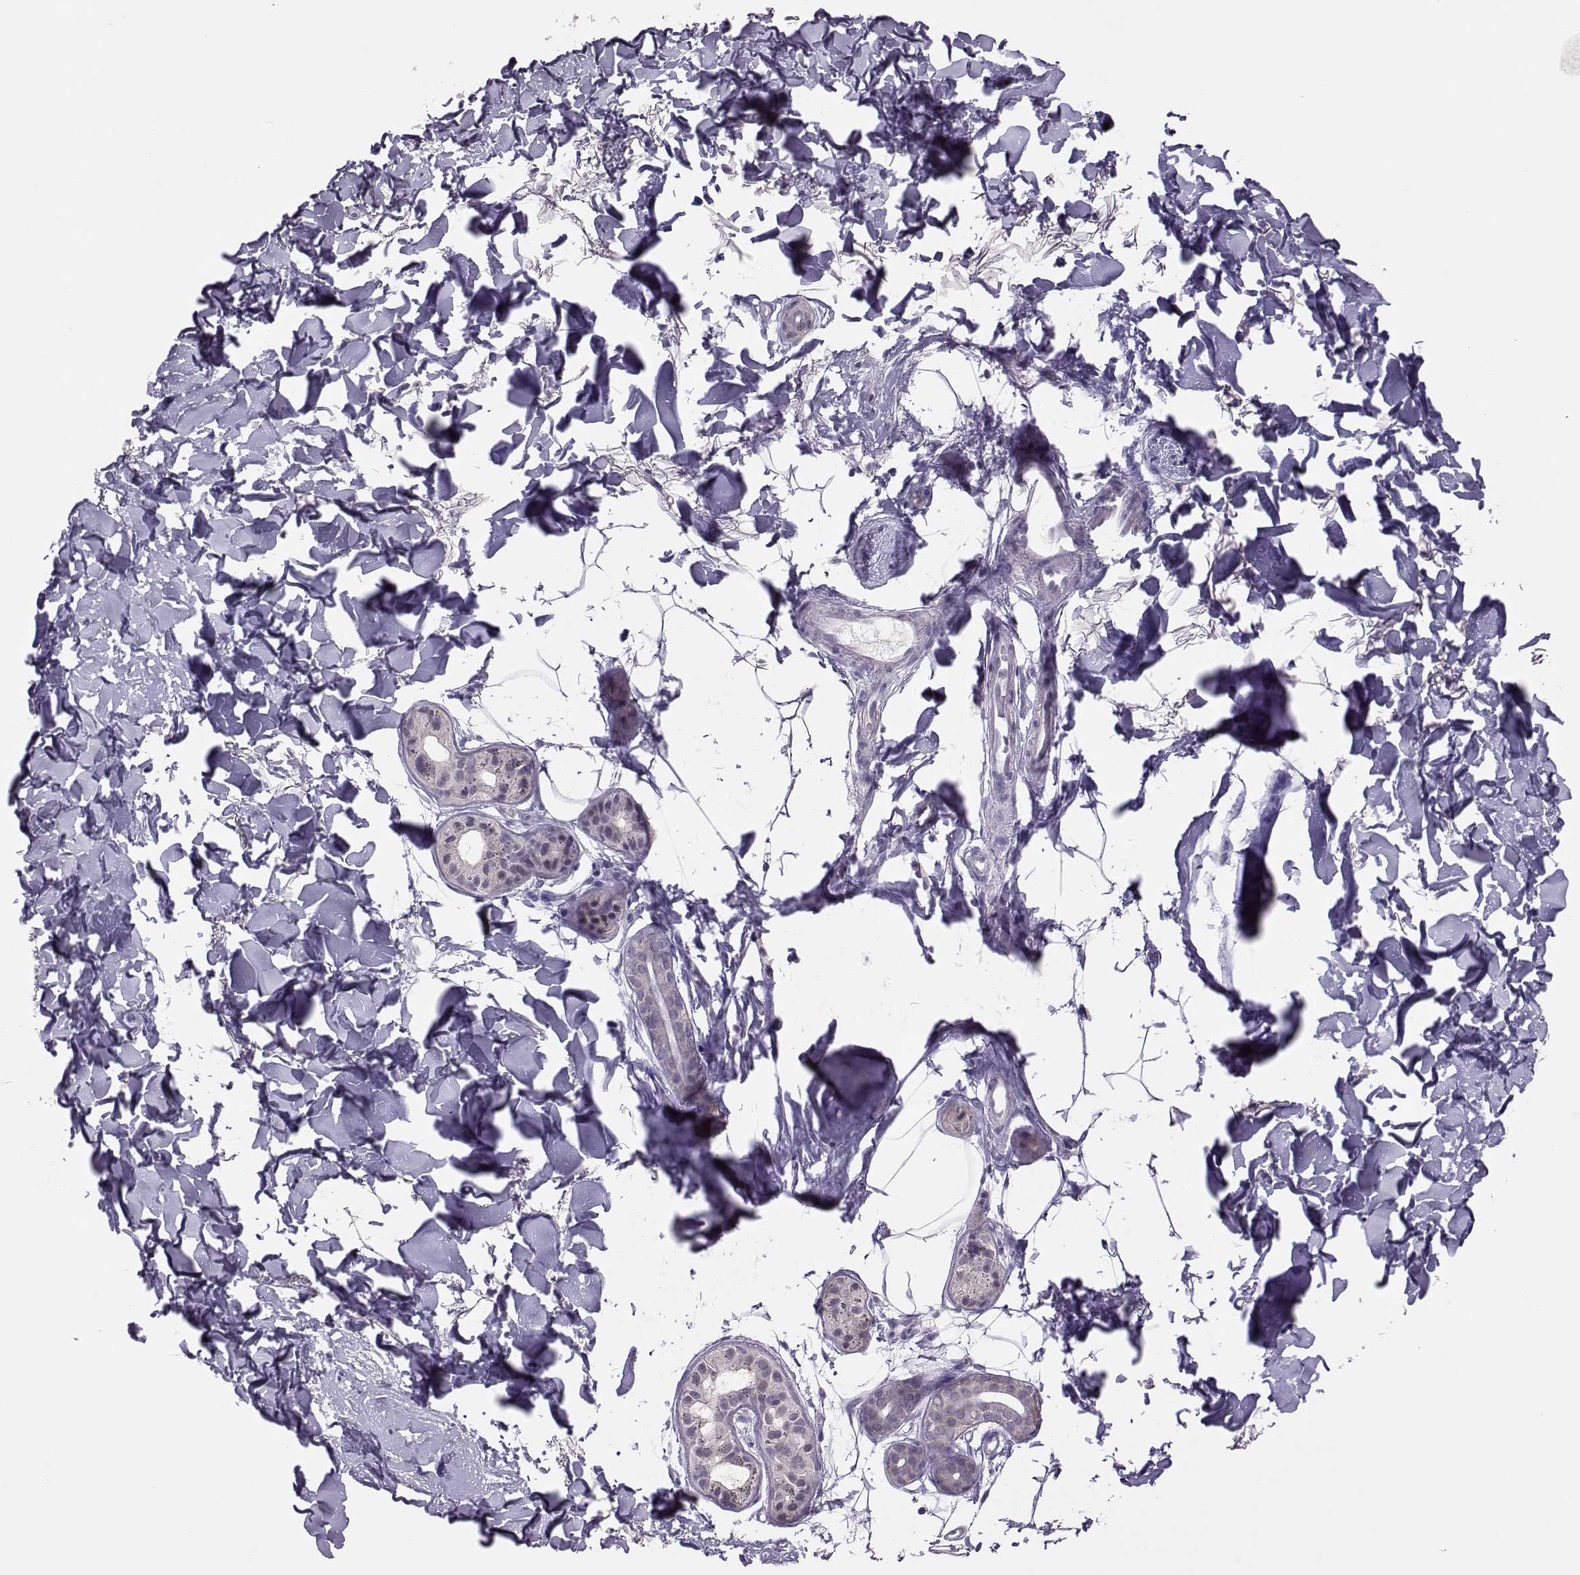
{"staining": {"intensity": "negative", "quantity": "none", "location": "none"}, "tissue": "skin cancer", "cell_type": "Tumor cells", "image_type": "cancer", "snomed": [{"axis": "morphology", "description": "Normal tissue, NOS"}, {"axis": "morphology", "description": "Basal cell carcinoma"}, {"axis": "topography", "description": "Skin"}], "caption": "Immunohistochemistry of human skin cancer displays no staining in tumor cells.", "gene": "DNAAF1", "patient": {"sex": "male", "age": 84}}